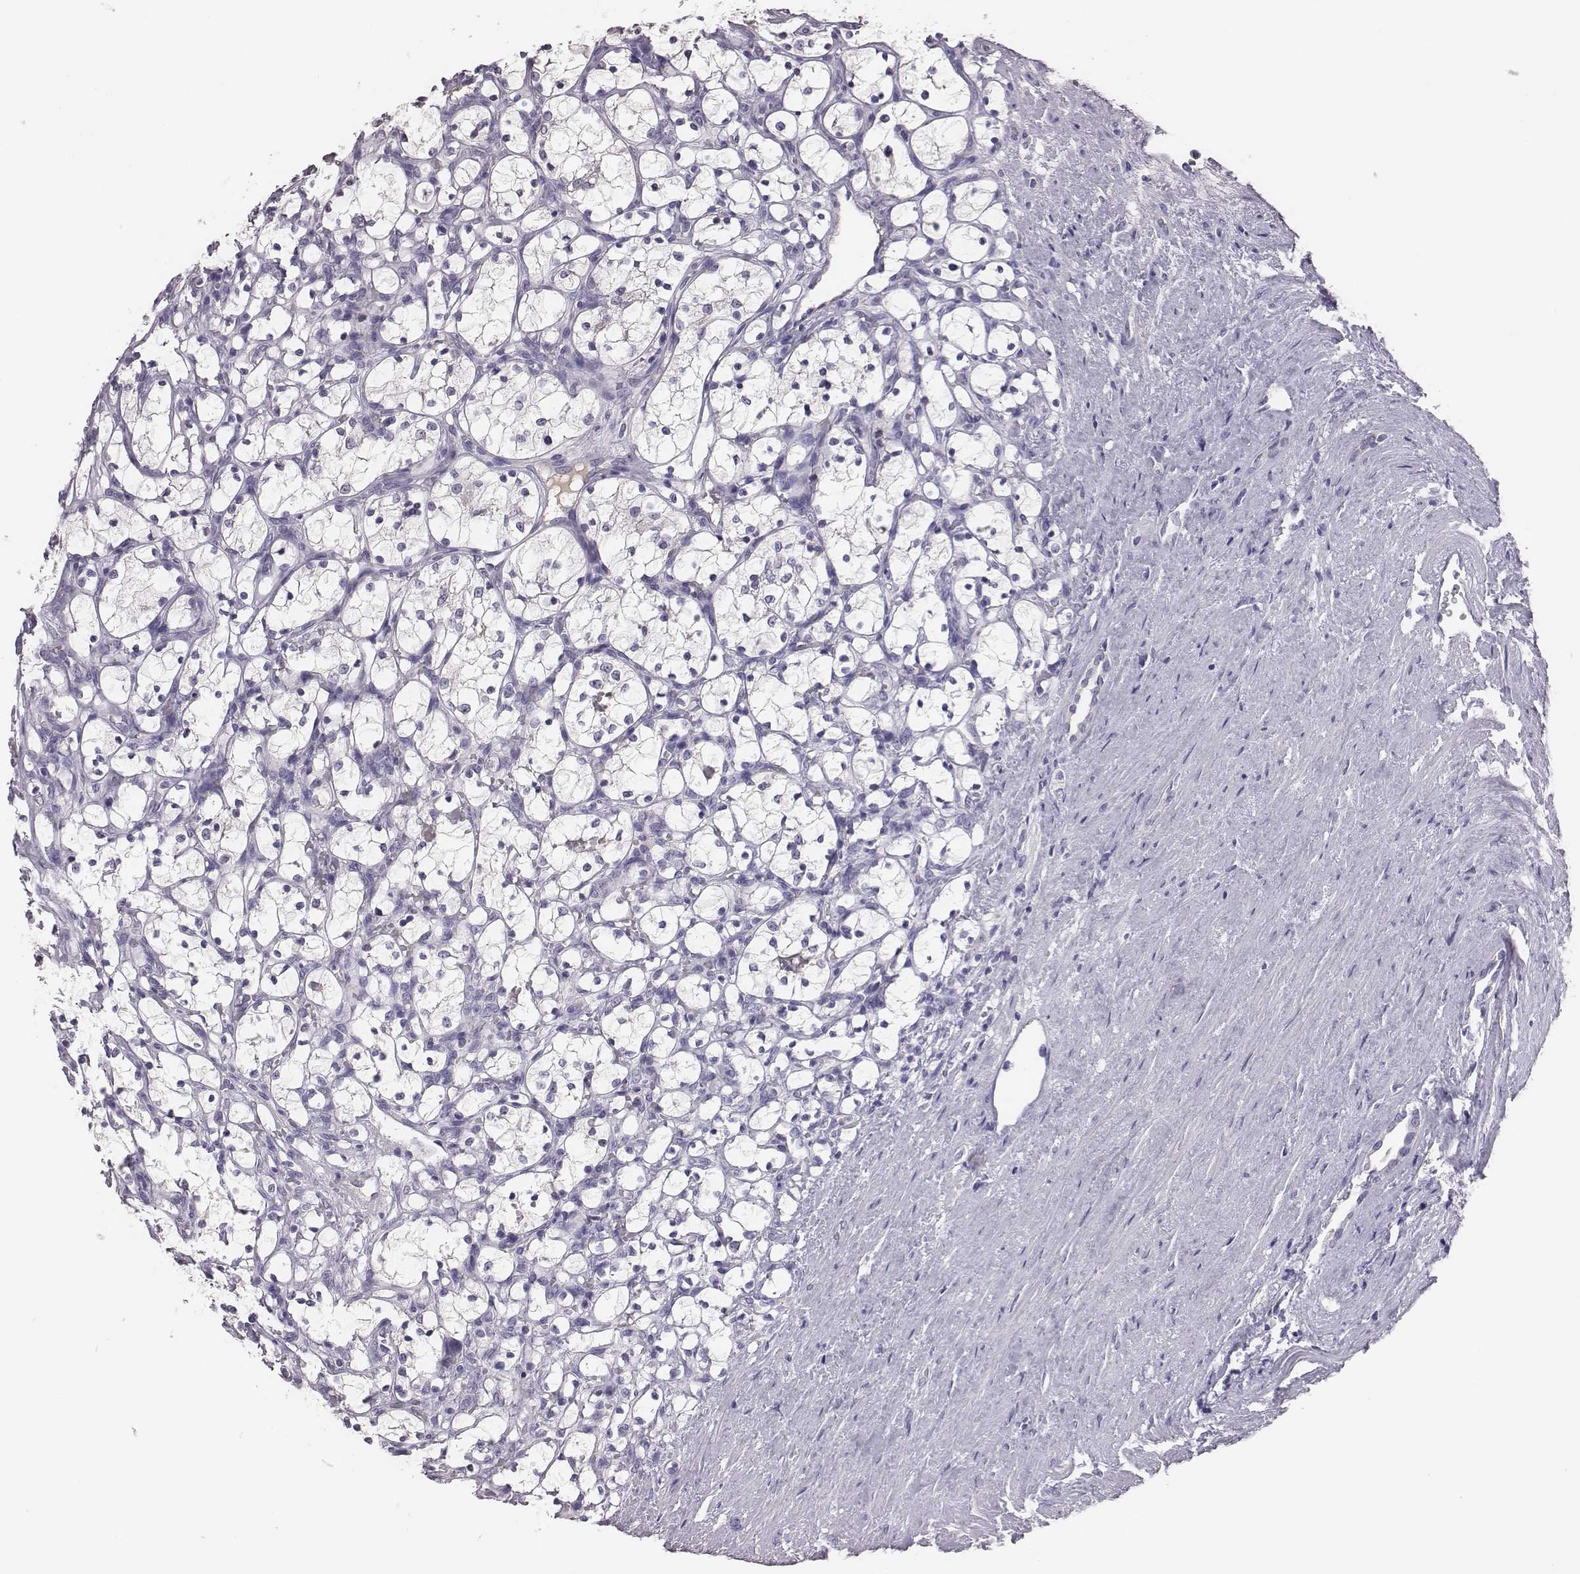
{"staining": {"intensity": "negative", "quantity": "none", "location": "none"}, "tissue": "renal cancer", "cell_type": "Tumor cells", "image_type": "cancer", "snomed": [{"axis": "morphology", "description": "Adenocarcinoma, NOS"}, {"axis": "topography", "description": "Kidney"}], "caption": "Adenocarcinoma (renal) stained for a protein using IHC demonstrates no expression tumor cells.", "gene": "EN1", "patient": {"sex": "female", "age": 69}}